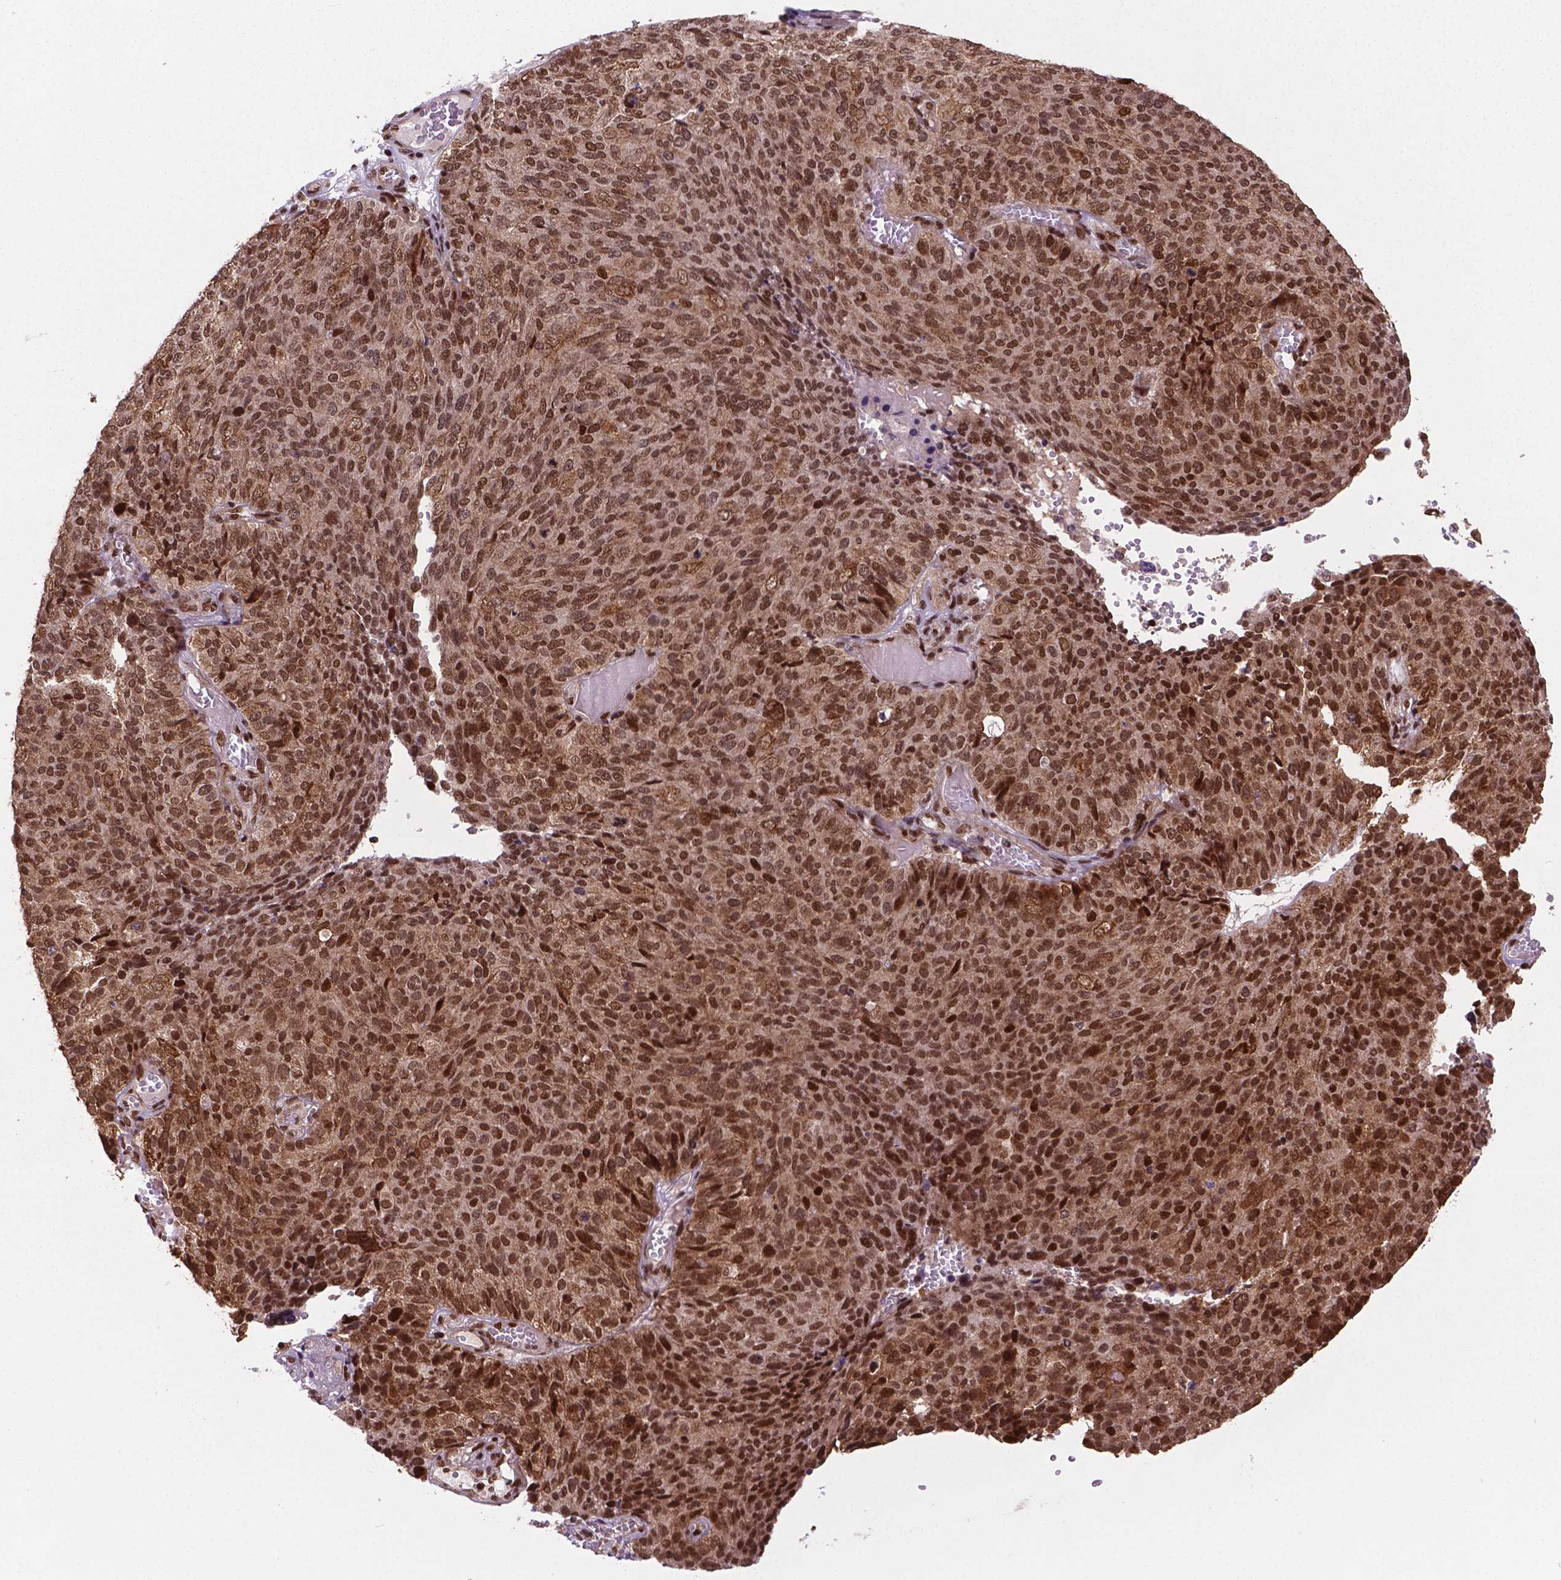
{"staining": {"intensity": "strong", "quantity": ">75%", "location": "nuclear"}, "tissue": "ovarian cancer", "cell_type": "Tumor cells", "image_type": "cancer", "snomed": [{"axis": "morphology", "description": "Carcinoma, endometroid"}, {"axis": "topography", "description": "Ovary"}], "caption": "Strong nuclear staining for a protein is seen in approximately >75% of tumor cells of ovarian endometroid carcinoma using IHC.", "gene": "SIRT6", "patient": {"sex": "female", "age": 58}}